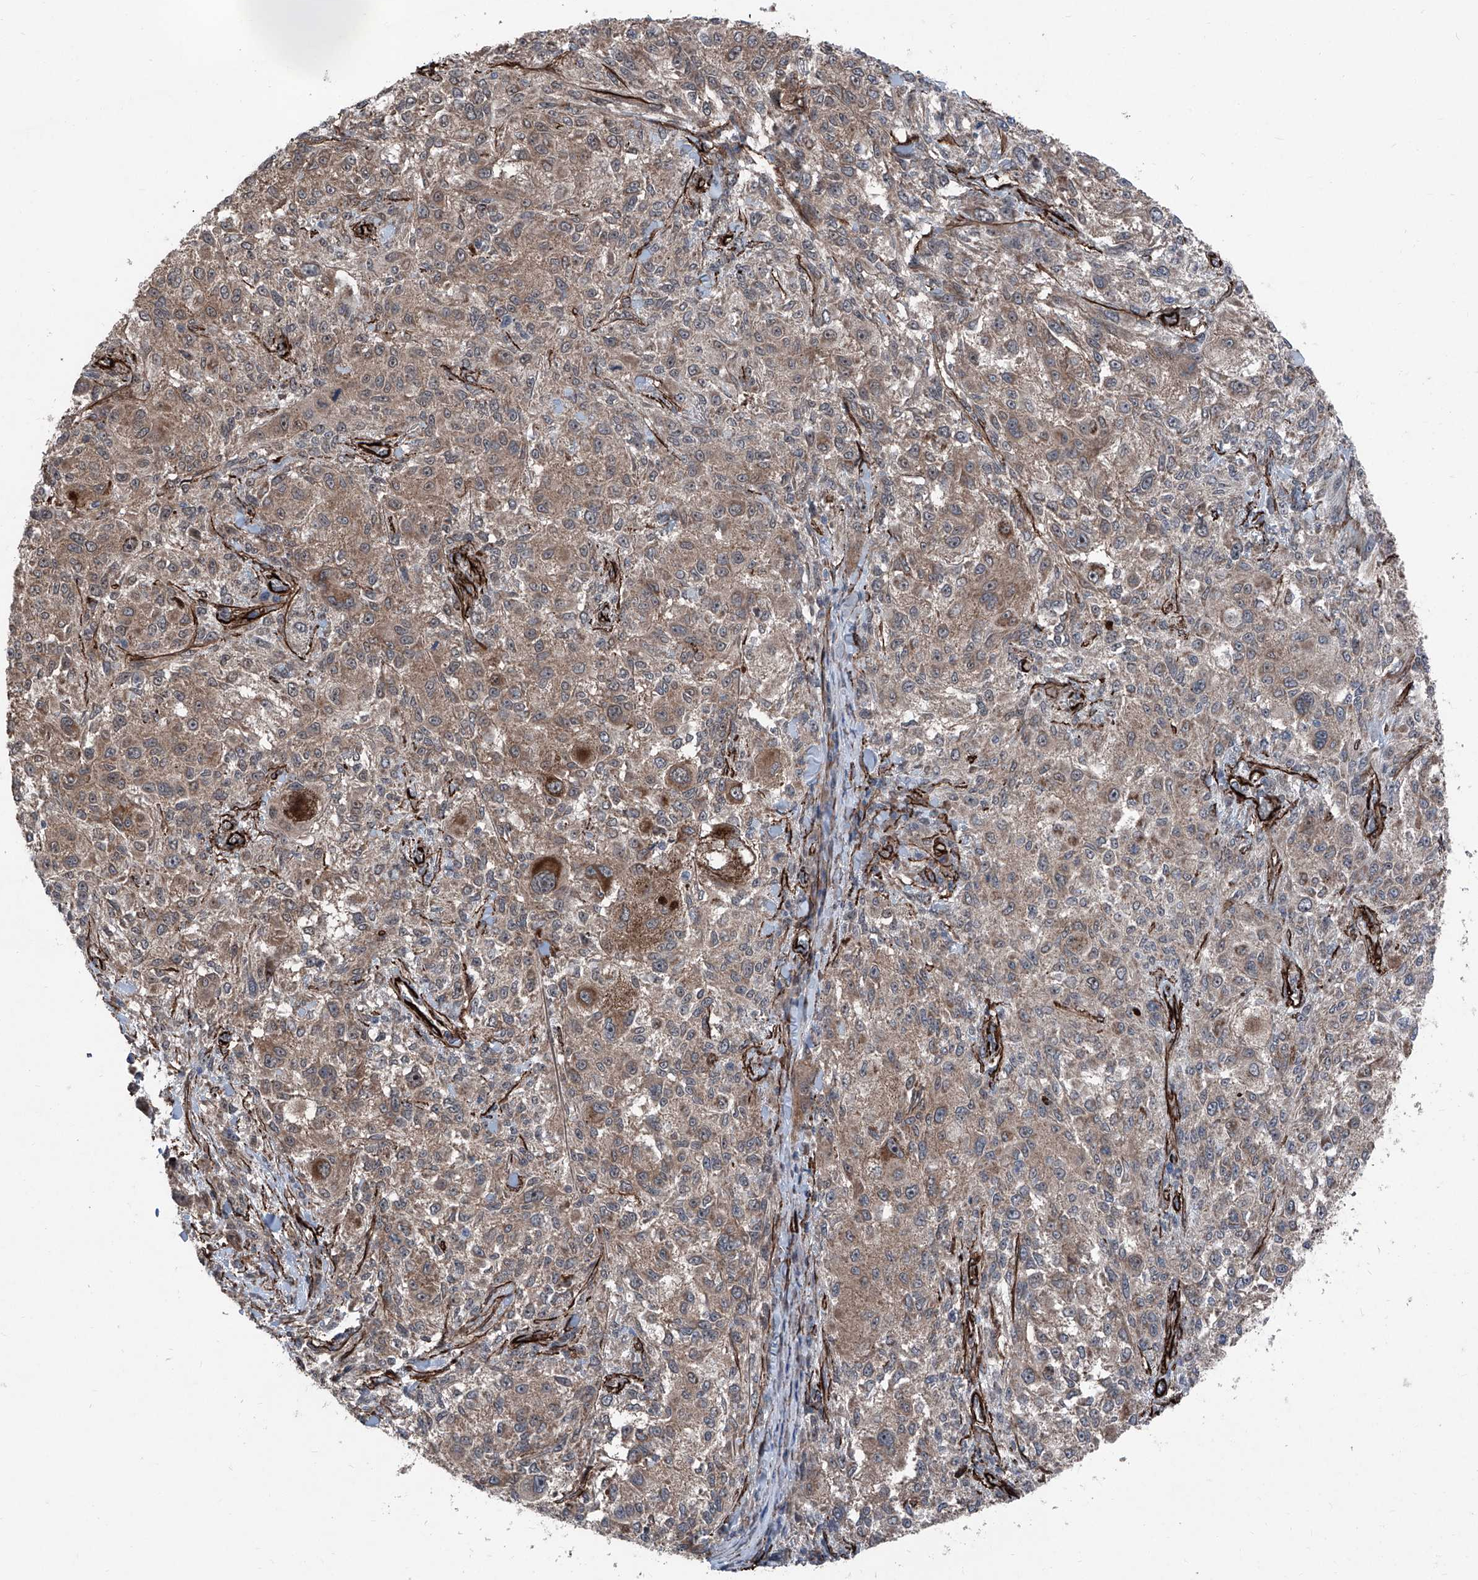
{"staining": {"intensity": "weak", "quantity": ">75%", "location": "cytoplasmic/membranous"}, "tissue": "melanoma", "cell_type": "Tumor cells", "image_type": "cancer", "snomed": [{"axis": "morphology", "description": "Necrosis, NOS"}, {"axis": "morphology", "description": "Malignant melanoma, NOS"}, {"axis": "topography", "description": "Skin"}], "caption": "Immunohistochemical staining of human malignant melanoma reveals low levels of weak cytoplasmic/membranous protein expression in about >75% of tumor cells. (brown staining indicates protein expression, while blue staining denotes nuclei).", "gene": "COA7", "patient": {"sex": "female", "age": 87}}